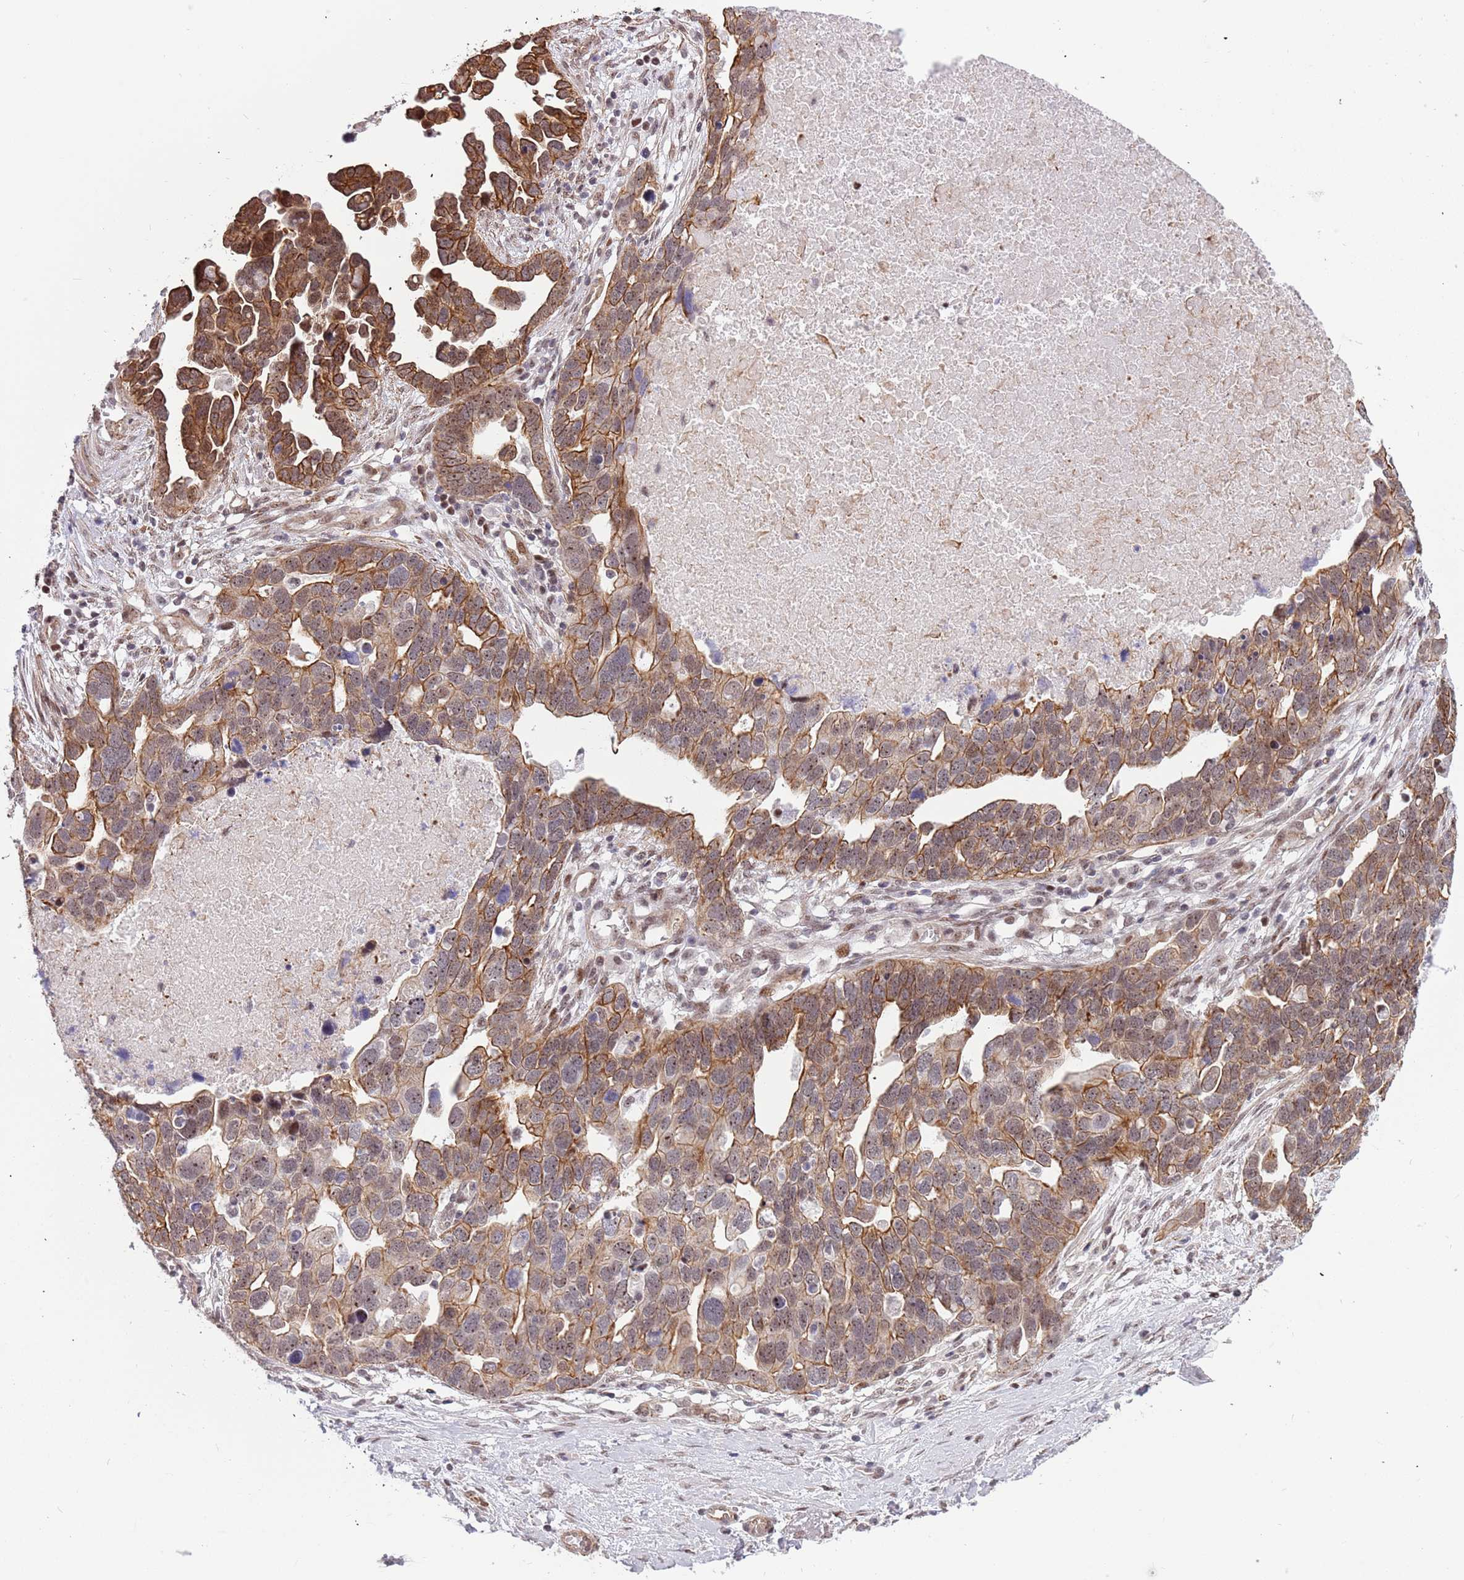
{"staining": {"intensity": "moderate", "quantity": ">75%", "location": "cytoplasmic/membranous,nuclear"}, "tissue": "ovarian cancer", "cell_type": "Tumor cells", "image_type": "cancer", "snomed": [{"axis": "morphology", "description": "Cystadenocarcinoma, serous, NOS"}, {"axis": "topography", "description": "Ovary"}], "caption": "IHC photomicrograph of human serous cystadenocarcinoma (ovarian) stained for a protein (brown), which reveals medium levels of moderate cytoplasmic/membranous and nuclear staining in about >75% of tumor cells.", "gene": "LRMDA", "patient": {"sex": "female", "age": 54}}